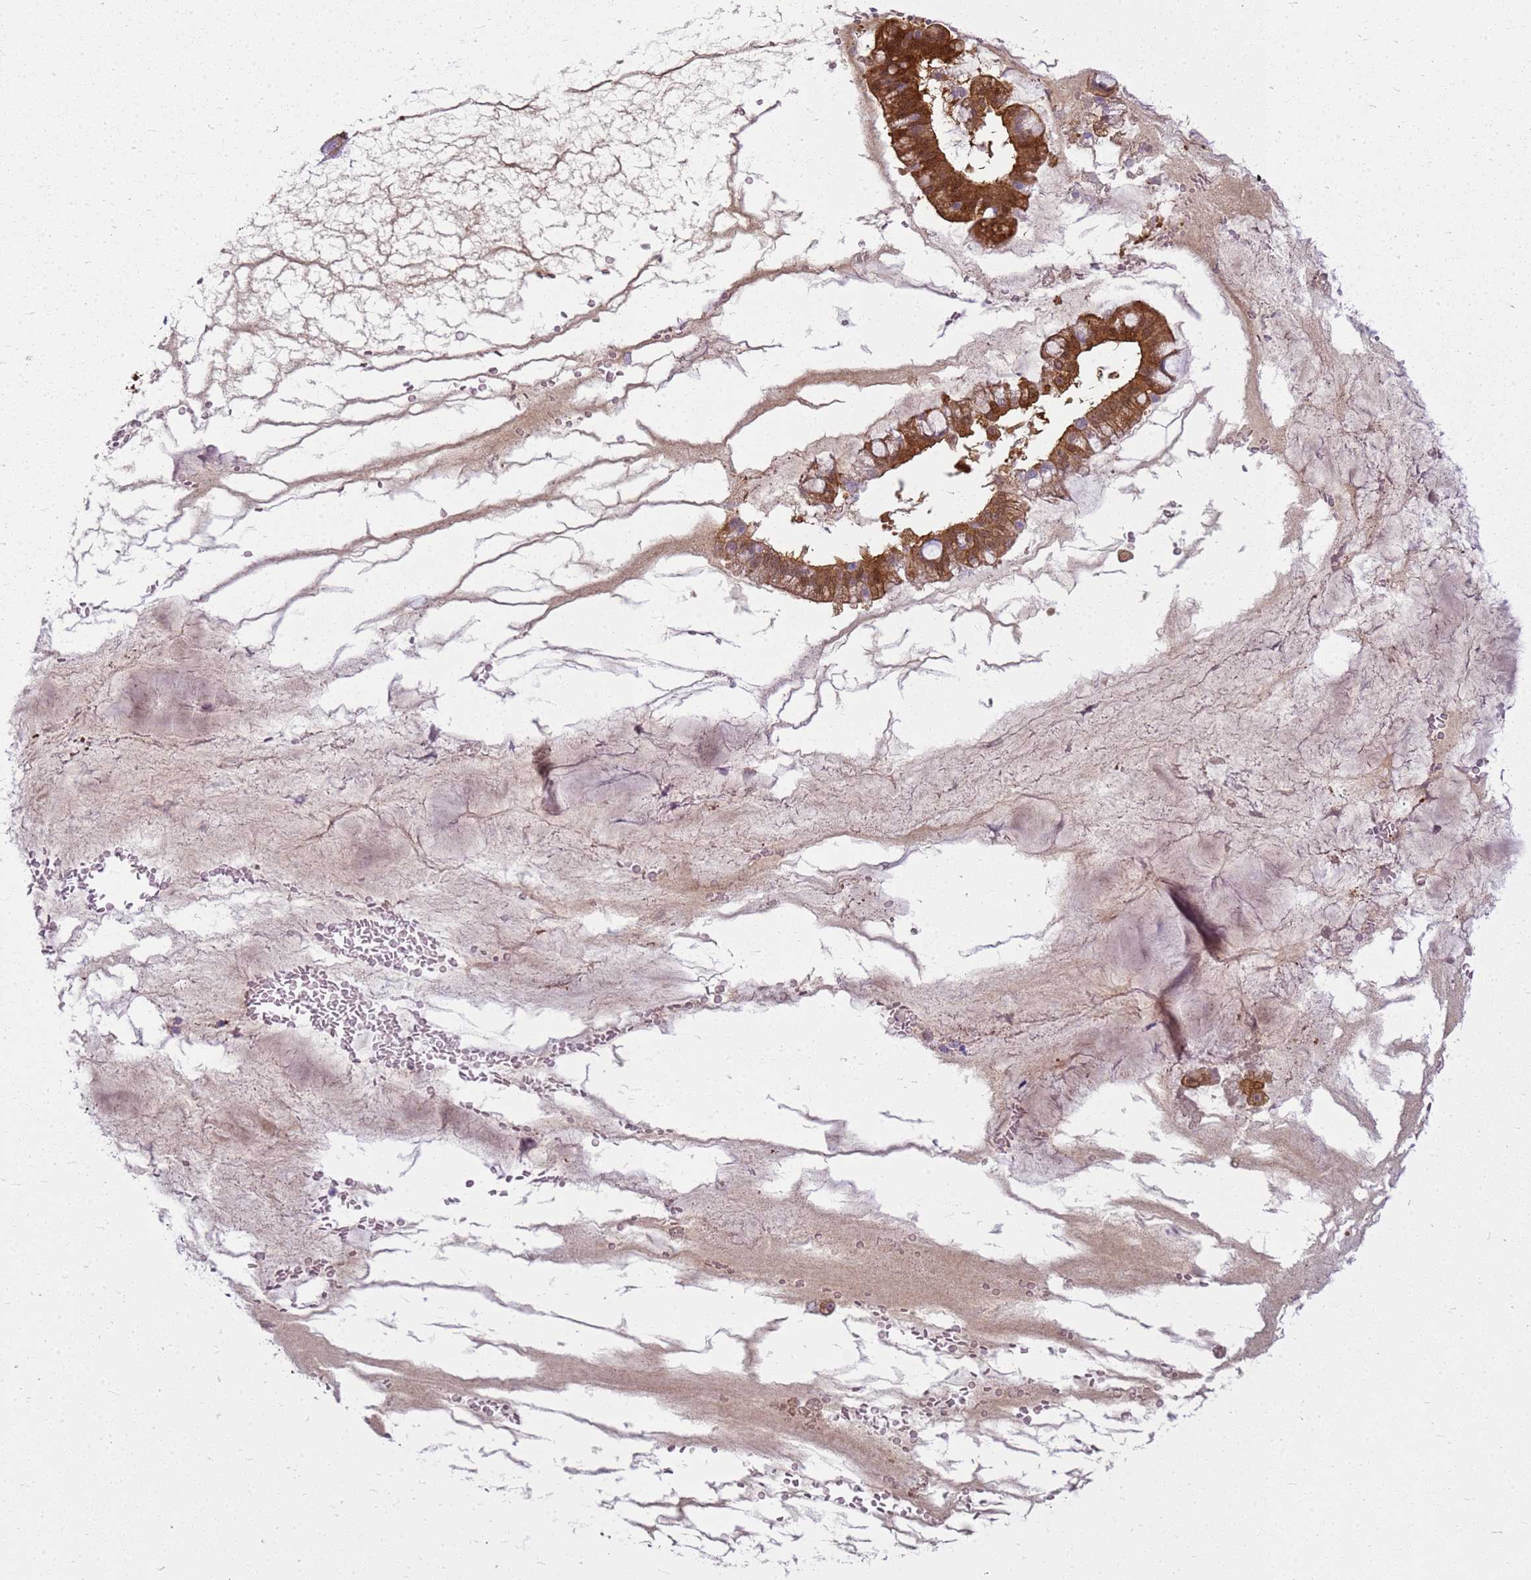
{"staining": {"intensity": "strong", "quantity": ">75%", "location": "cytoplasmic/membranous"}, "tissue": "ovarian cancer", "cell_type": "Tumor cells", "image_type": "cancer", "snomed": [{"axis": "morphology", "description": "Cystadenocarcinoma, mucinous, NOS"}, {"axis": "topography", "description": "Ovary"}], "caption": "This is a histology image of immunohistochemistry (IHC) staining of mucinous cystadenocarcinoma (ovarian), which shows strong positivity in the cytoplasmic/membranous of tumor cells.", "gene": "SULT1E1", "patient": {"sex": "female", "age": 73}}